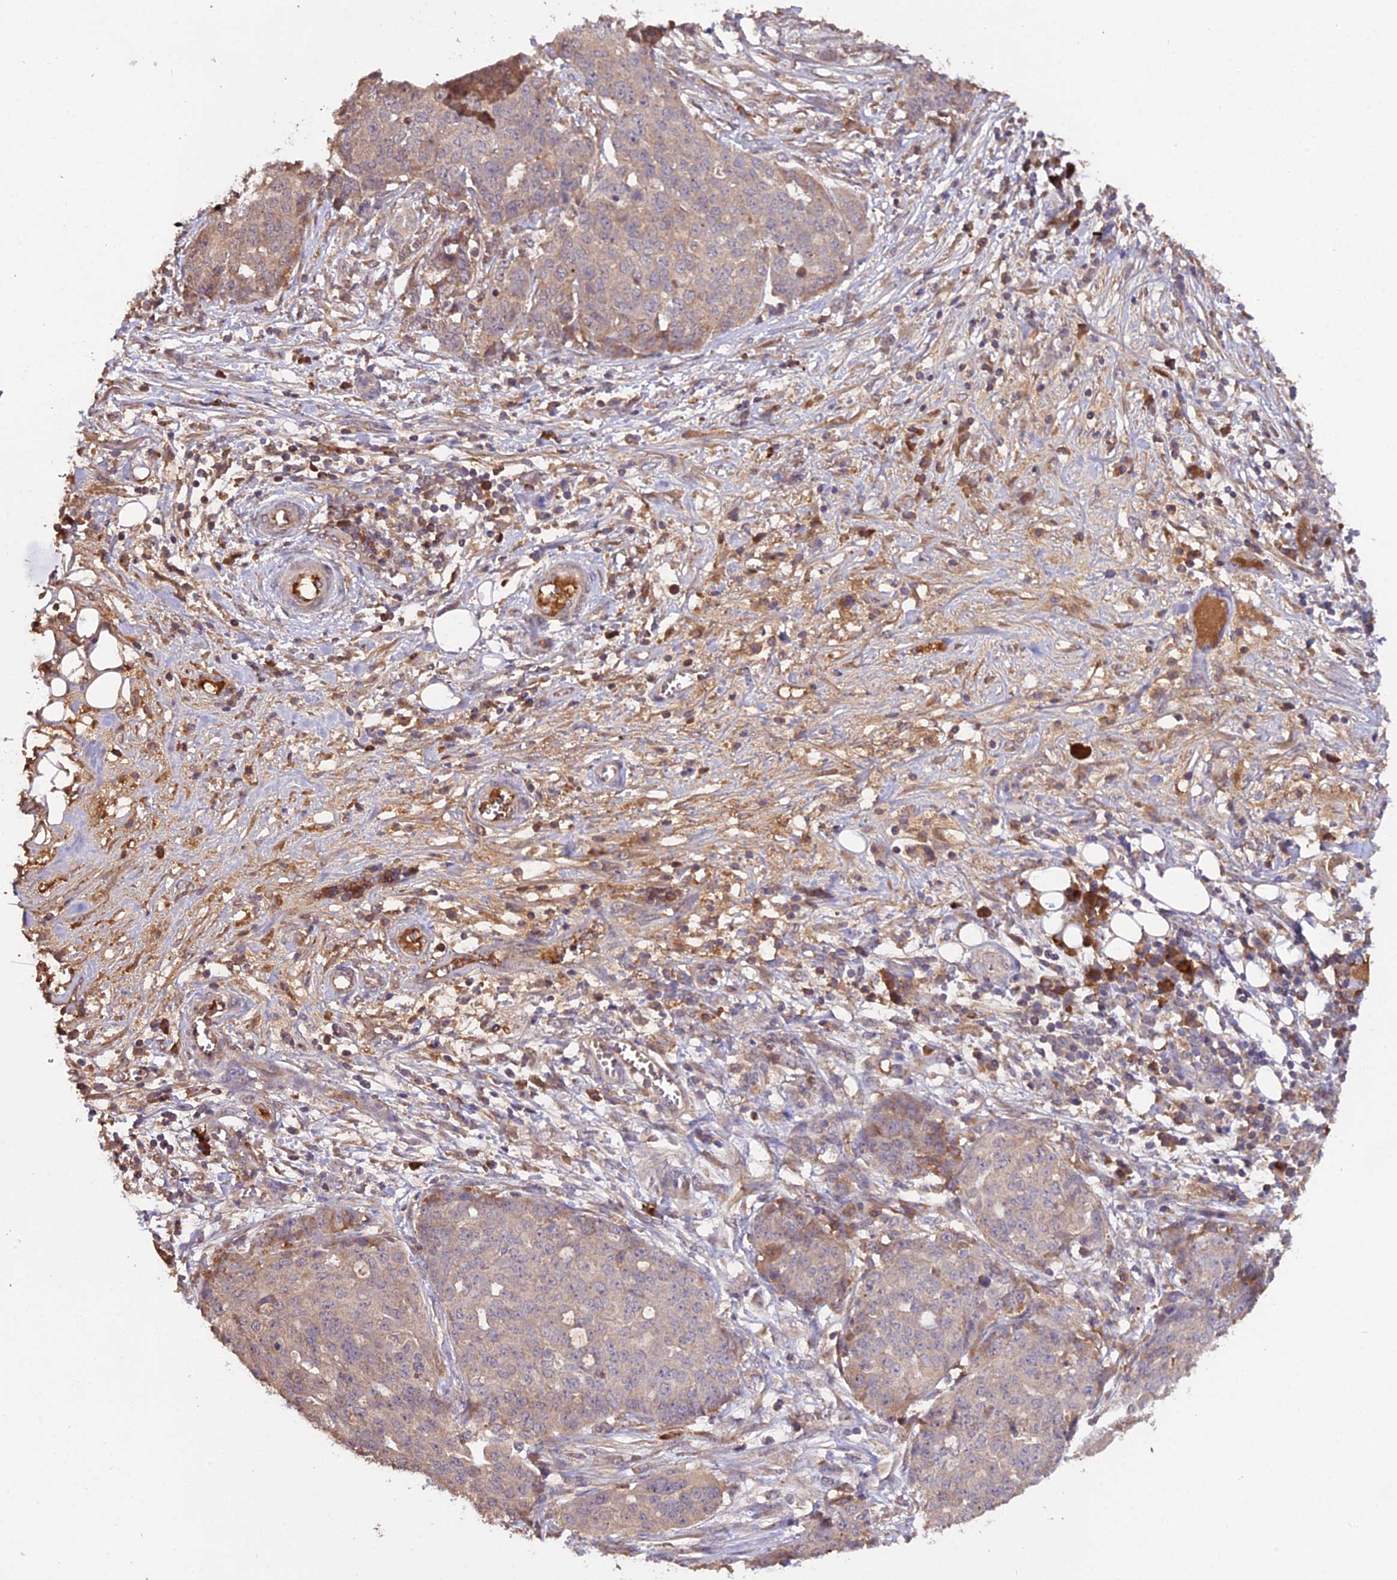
{"staining": {"intensity": "weak", "quantity": "<25%", "location": "cytoplasmic/membranous"}, "tissue": "ovarian cancer", "cell_type": "Tumor cells", "image_type": "cancer", "snomed": [{"axis": "morphology", "description": "Cystadenocarcinoma, serous, NOS"}, {"axis": "topography", "description": "Soft tissue"}, {"axis": "topography", "description": "Ovary"}], "caption": "IHC histopathology image of ovarian cancer (serous cystadenocarcinoma) stained for a protein (brown), which reveals no staining in tumor cells.", "gene": "KCTD16", "patient": {"sex": "female", "age": 57}}